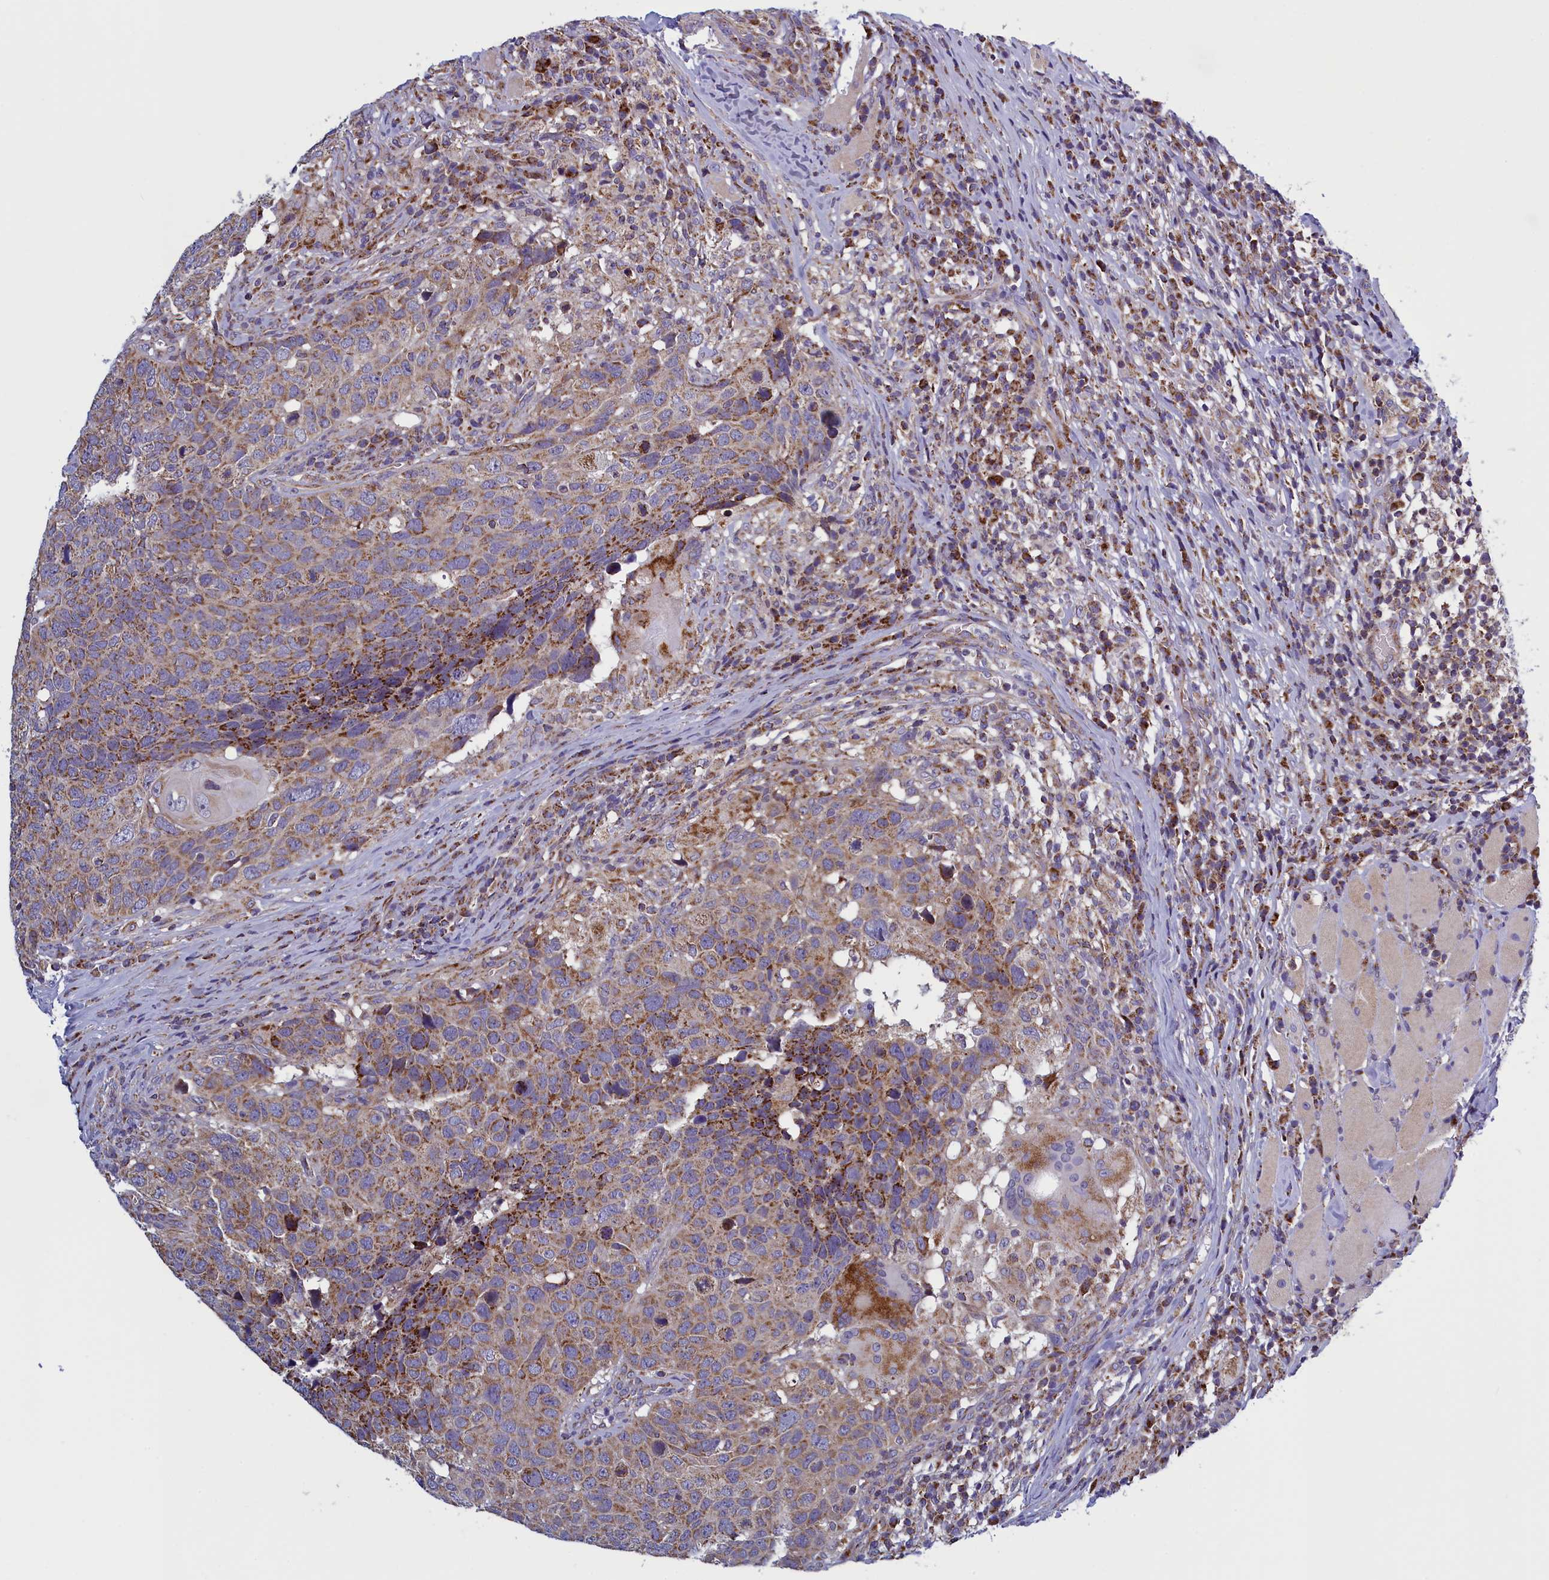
{"staining": {"intensity": "moderate", "quantity": ">75%", "location": "cytoplasmic/membranous"}, "tissue": "head and neck cancer", "cell_type": "Tumor cells", "image_type": "cancer", "snomed": [{"axis": "morphology", "description": "Squamous cell carcinoma, NOS"}, {"axis": "topography", "description": "Head-Neck"}], "caption": "IHC histopathology image of human head and neck cancer stained for a protein (brown), which reveals medium levels of moderate cytoplasmic/membranous positivity in about >75% of tumor cells.", "gene": "IFT122", "patient": {"sex": "male", "age": 66}}